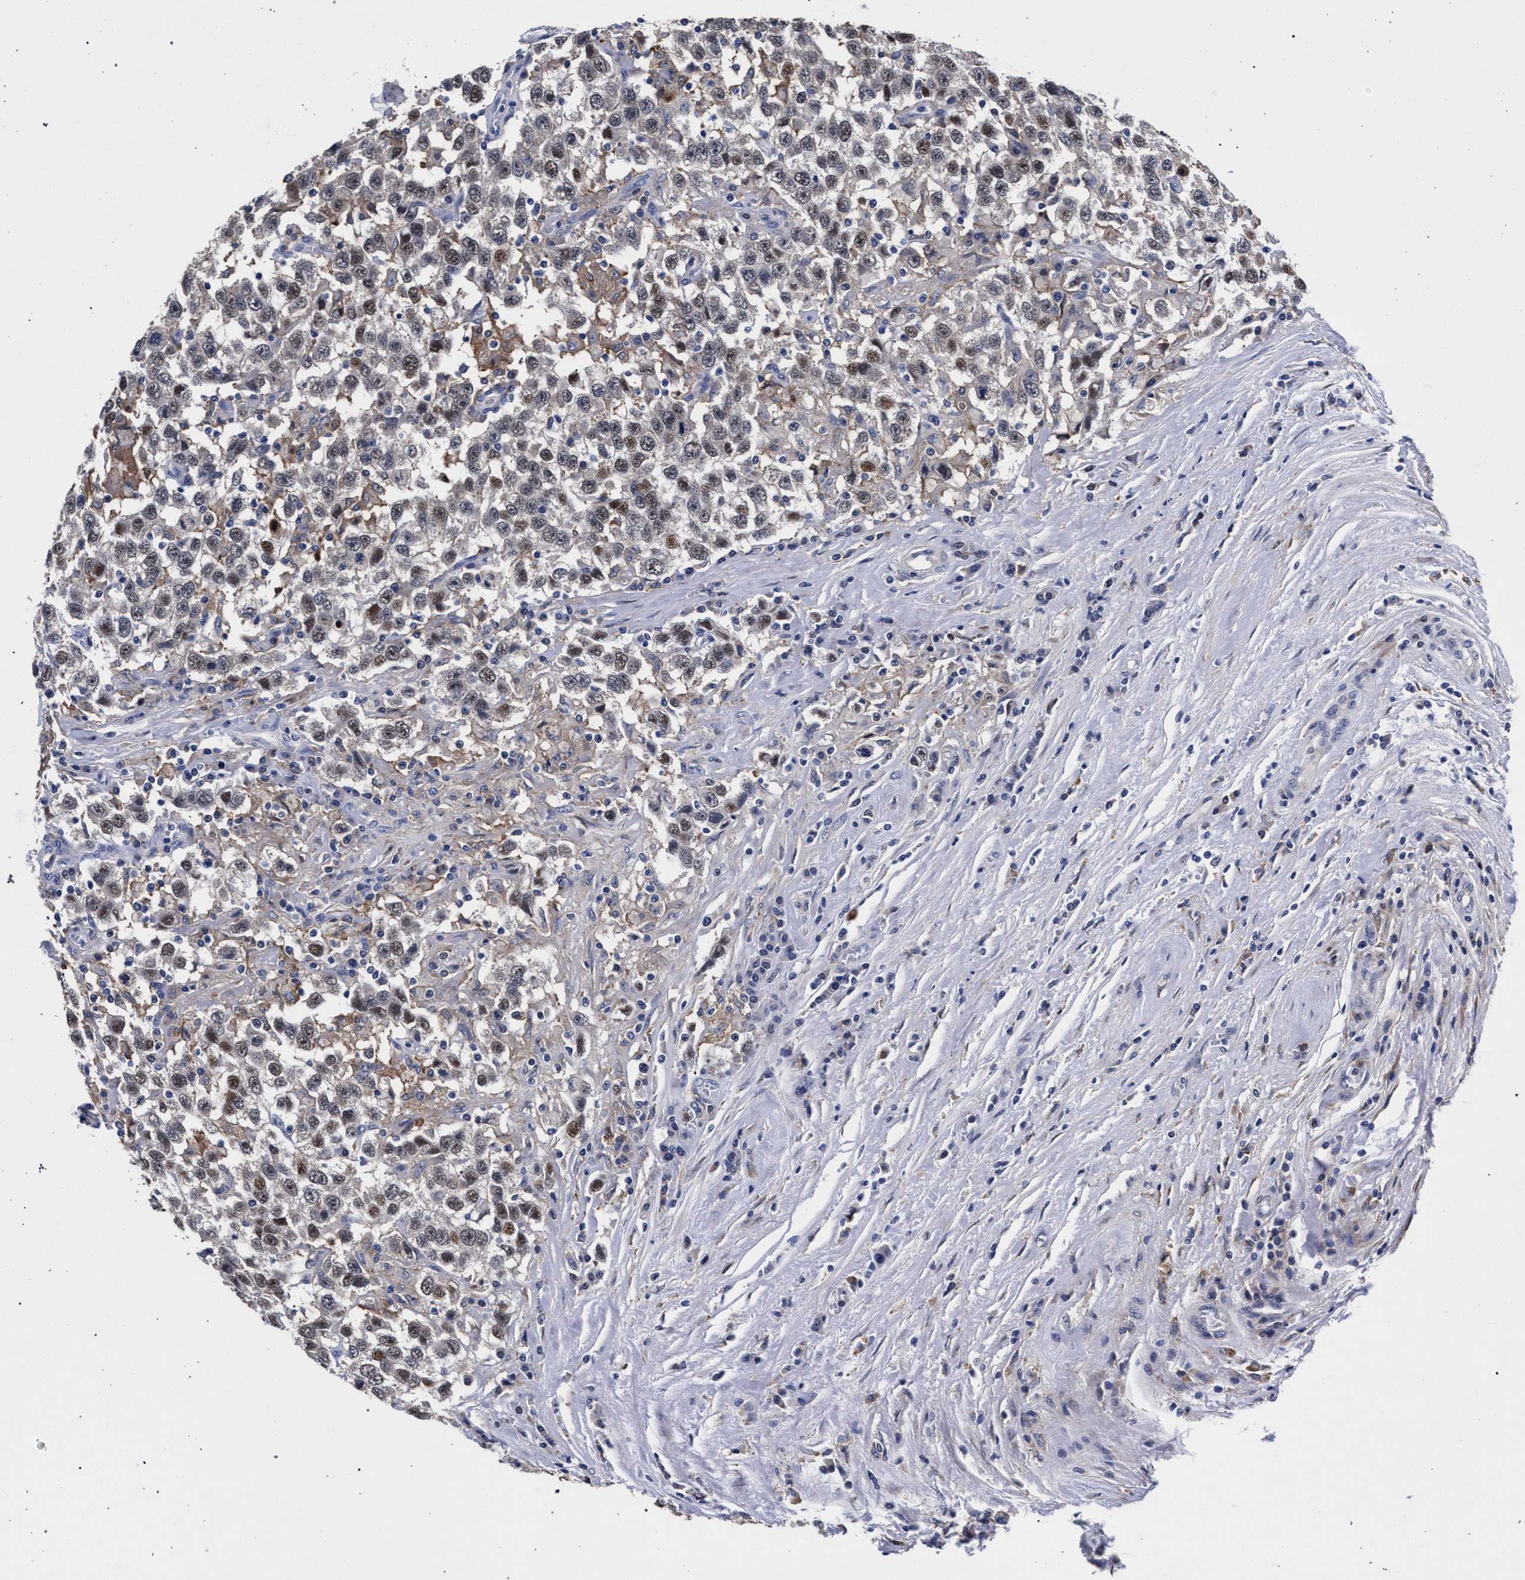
{"staining": {"intensity": "weak", "quantity": ">75%", "location": "cytoplasmic/membranous,nuclear"}, "tissue": "testis cancer", "cell_type": "Tumor cells", "image_type": "cancer", "snomed": [{"axis": "morphology", "description": "Seminoma, NOS"}, {"axis": "topography", "description": "Testis"}], "caption": "This photomicrograph displays IHC staining of human testis cancer, with low weak cytoplasmic/membranous and nuclear staining in approximately >75% of tumor cells.", "gene": "ZNF462", "patient": {"sex": "male", "age": 41}}